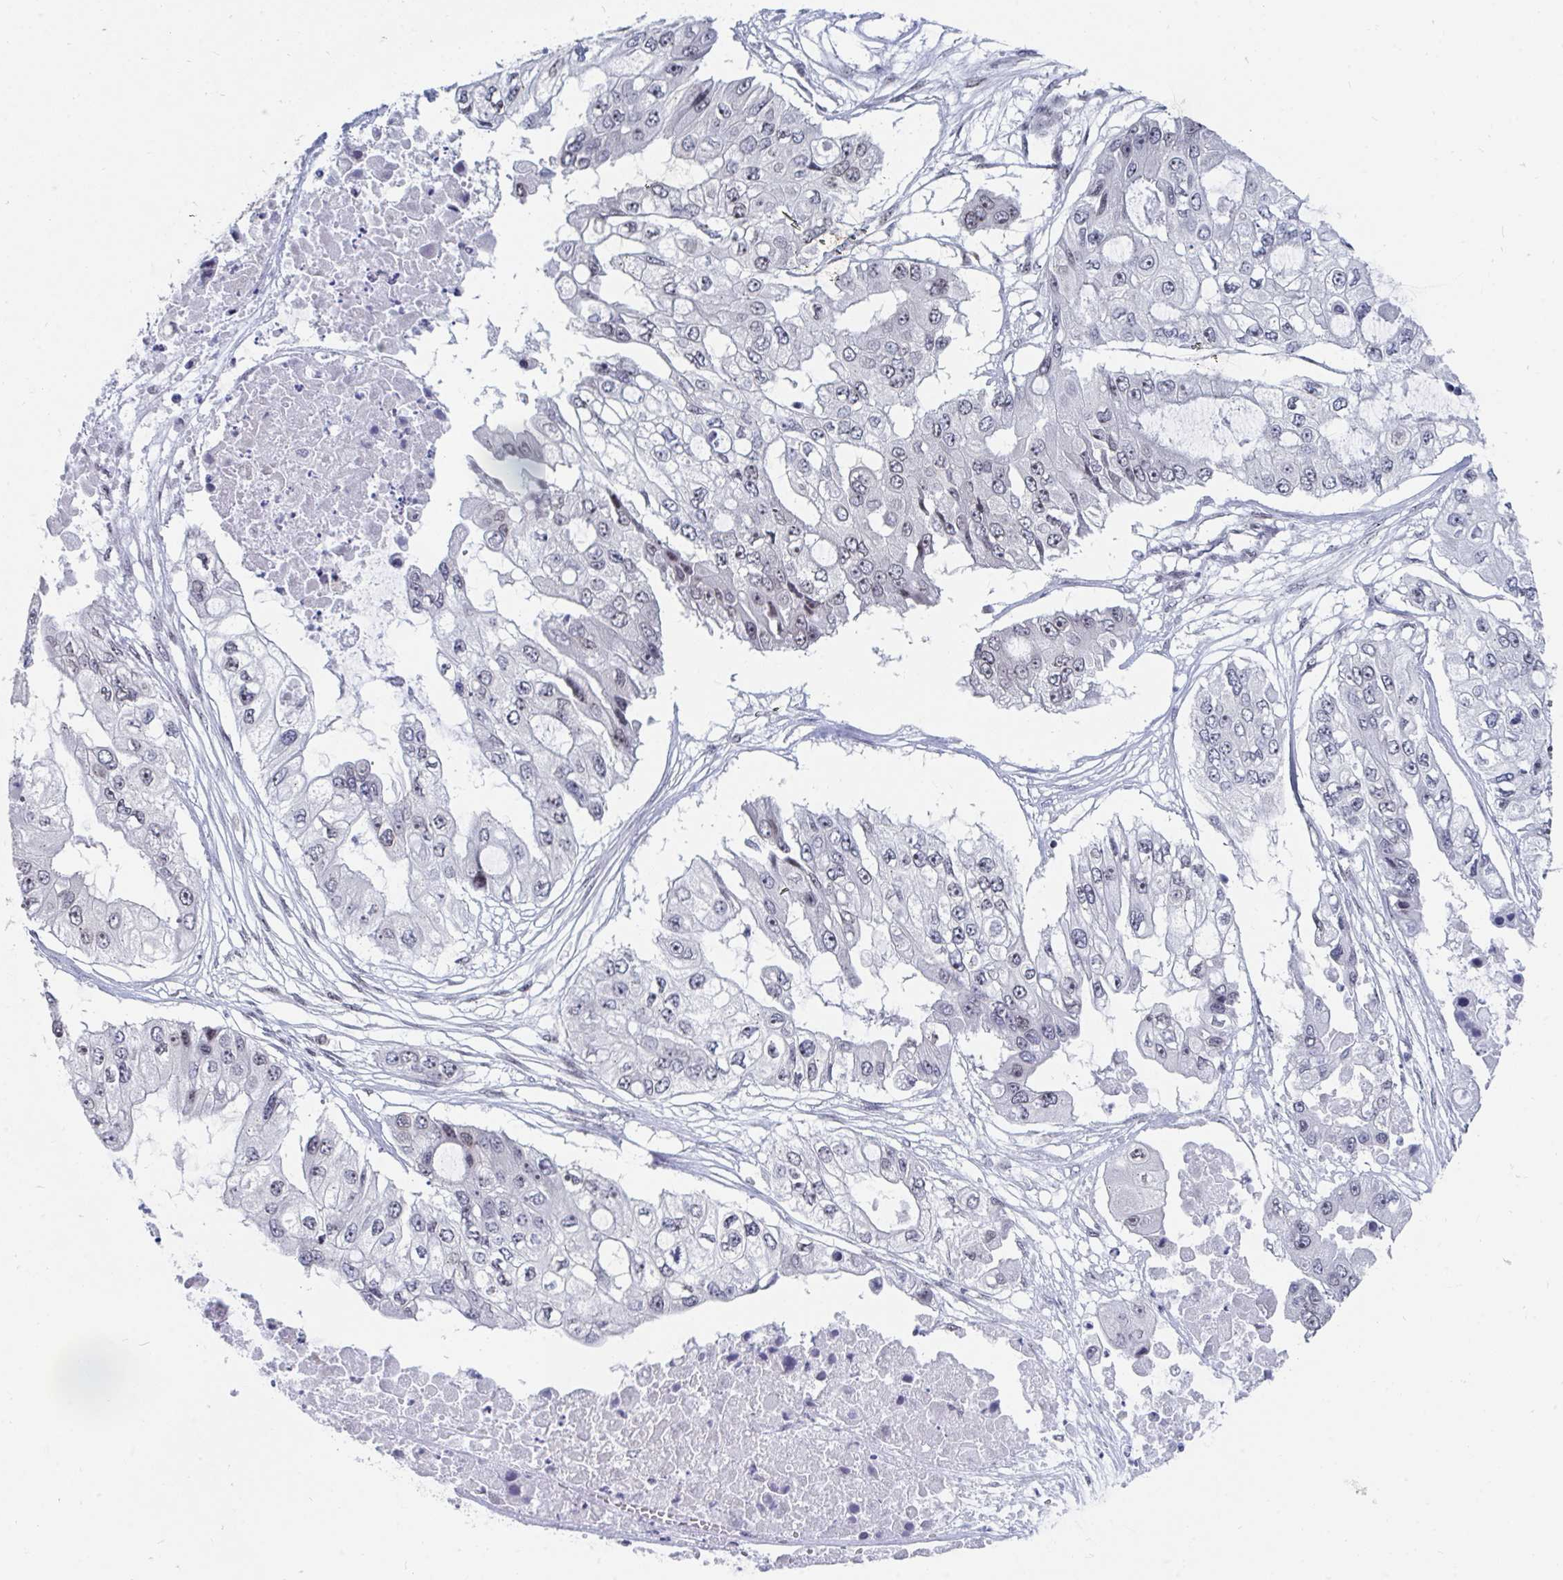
{"staining": {"intensity": "negative", "quantity": "none", "location": "none"}, "tissue": "ovarian cancer", "cell_type": "Tumor cells", "image_type": "cancer", "snomed": [{"axis": "morphology", "description": "Cystadenocarcinoma, serous, NOS"}, {"axis": "topography", "description": "Ovary"}], "caption": "There is no significant expression in tumor cells of ovarian cancer (serous cystadenocarcinoma).", "gene": "TRIP12", "patient": {"sex": "female", "age": 56}}